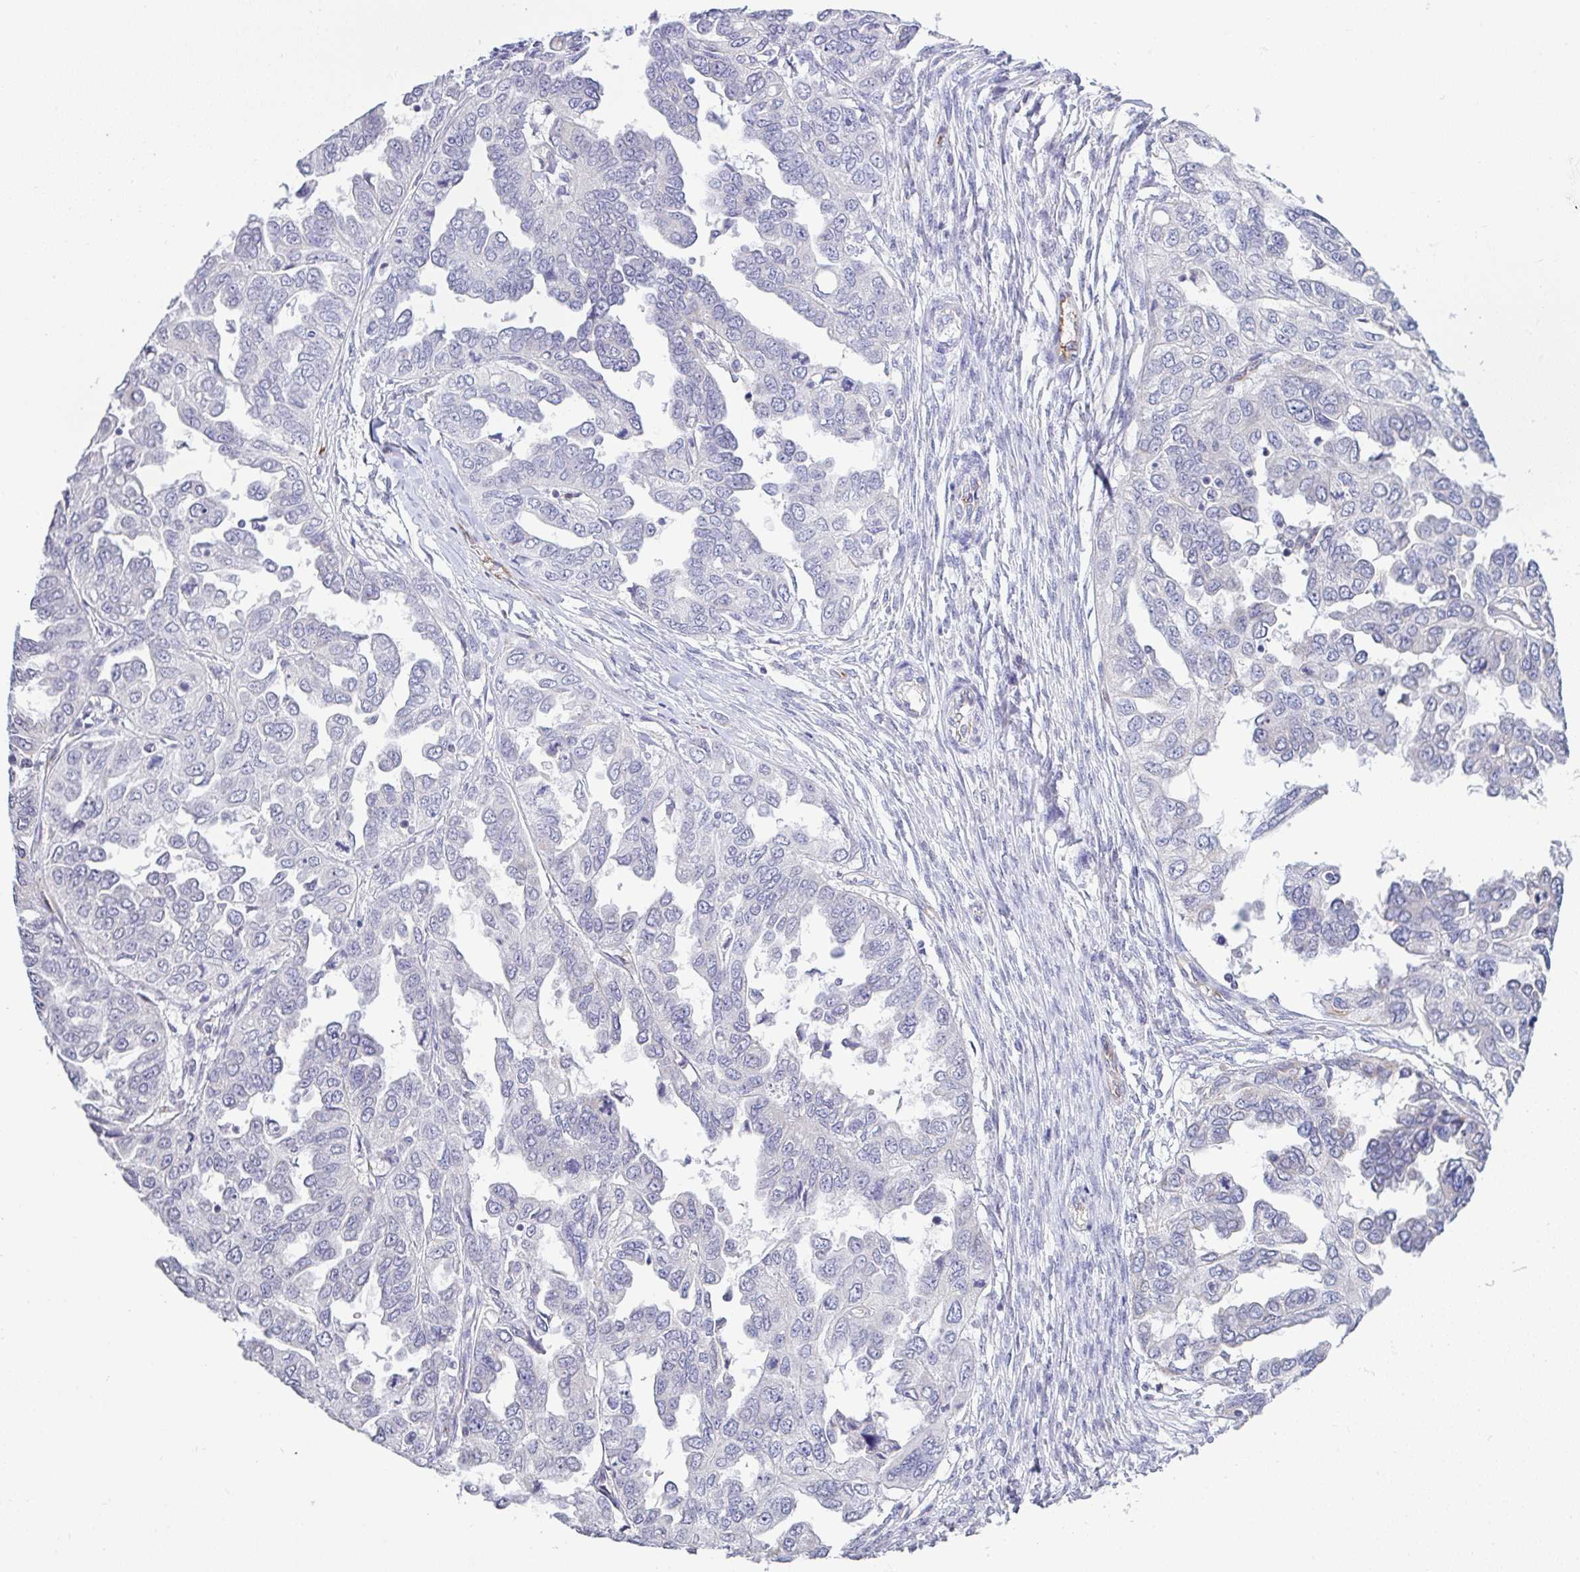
{"staining": {"intensity": "negative", "quantity": "none", "location": "none"}, "tissue": "ovarian cancer", "cell_type": "Tumor cells", "image_type": "cancer", "snomed": [{"axis": "morphology", "description": "Cystadenocarcinoma, serous, NOS"}, {"axis": "topography", "description": "Ovary"}], "caption": "IHC of human serous cystadenocarcinoma (ovarian) displays no expression in tumor cells.", "gene": "PLCD4", "patient": {"sex": "female", "age": 53}}